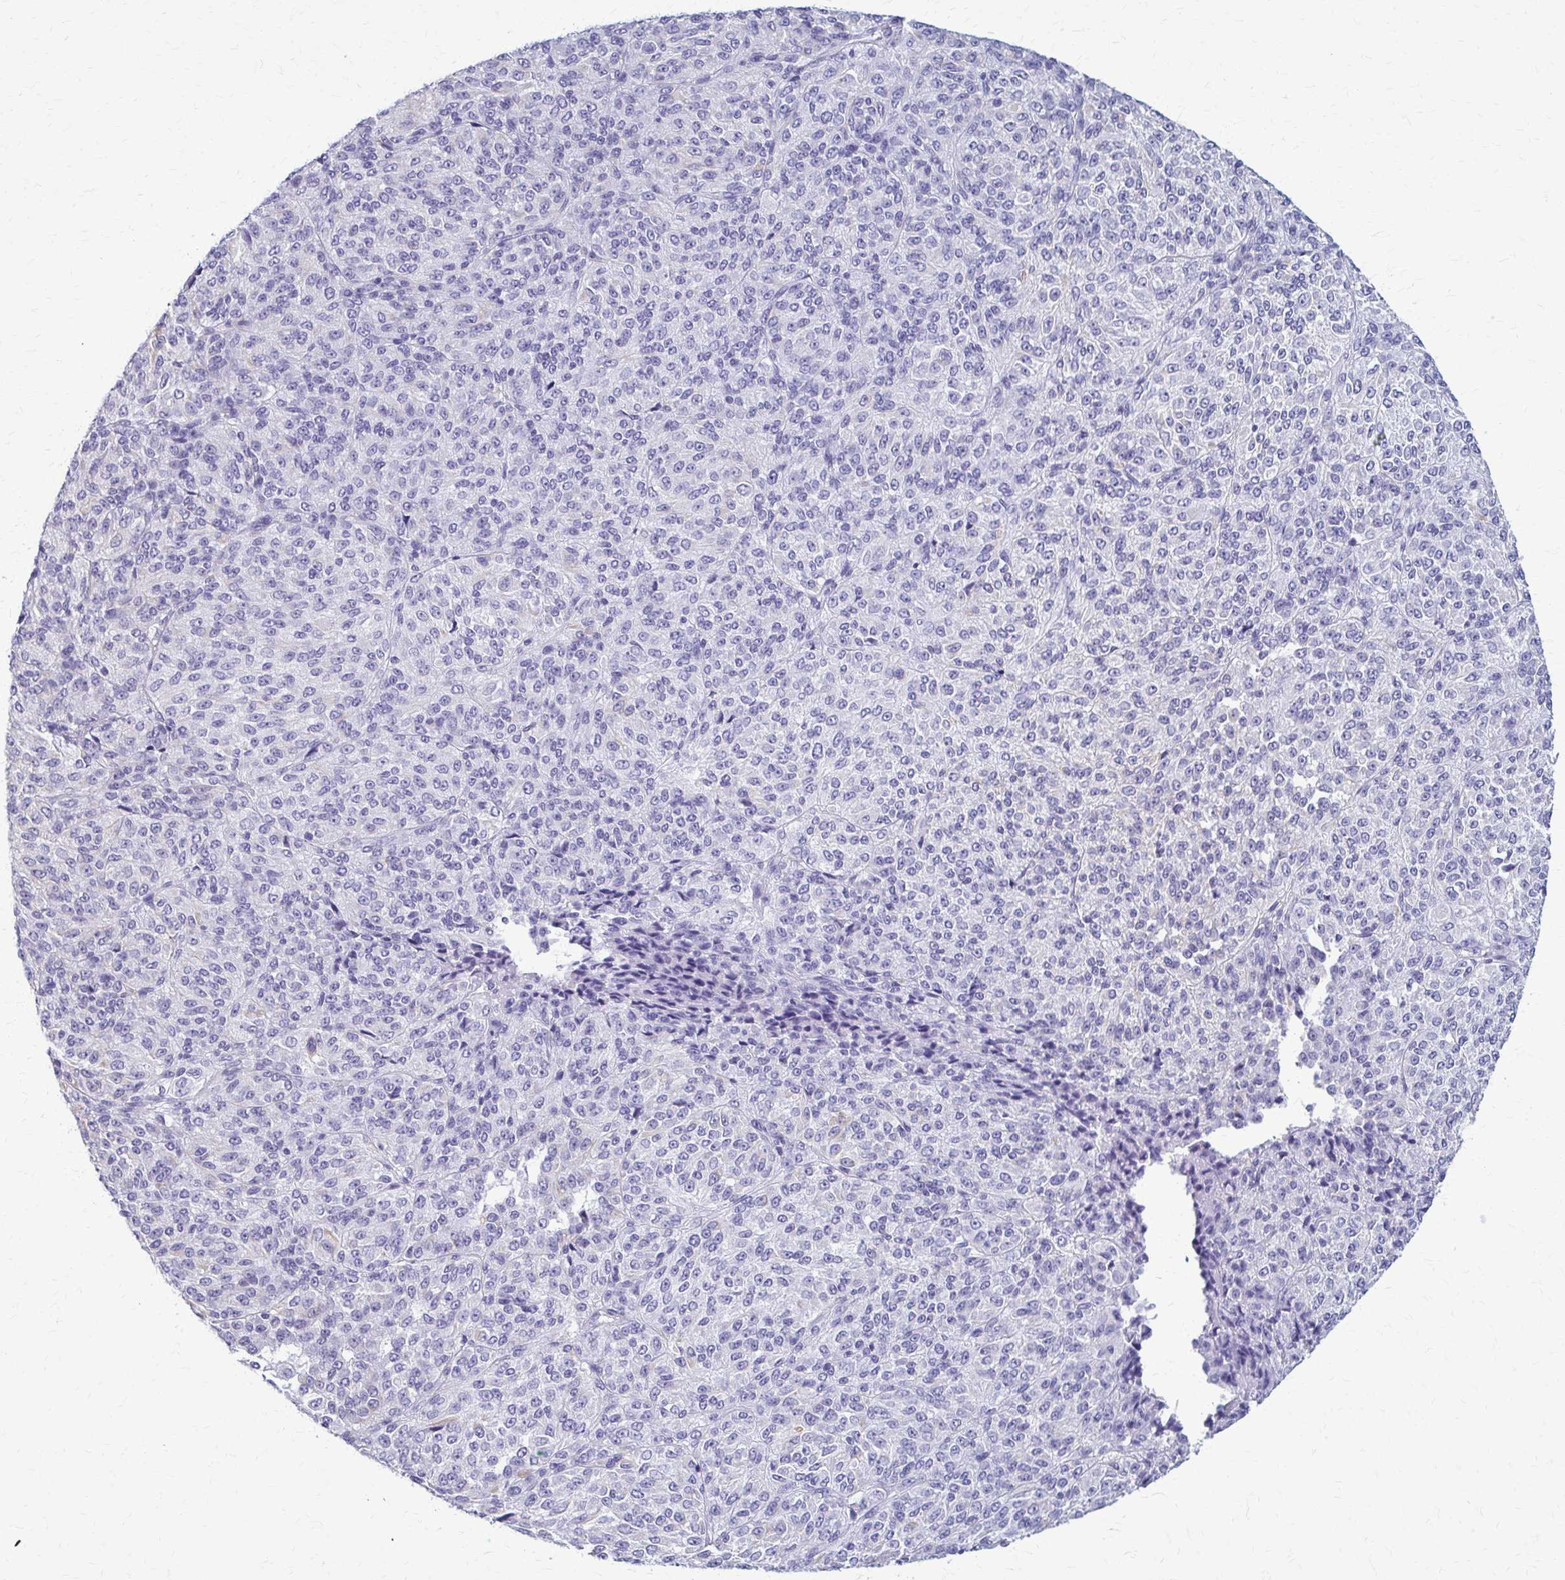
{"staining": {"intensity": "negative", "quantity": "none", "location": "none"}, "tissue": "melanoma", "cell_type": "Tumor cells", "image_type": "cancer", "snomed": [{"axis": "morphology", "description": "Malignant melanoma, Metastatic site"}, {"axis": "topography", "description": "Brain"}], "caption": "A histopathology image of malignant melanoma (metastatic site) stained for a protein reveals no brown staining in tumor cells. The staining is performed using DAB (3,3'-diaminobenzidine) brown chromogen with nuclei counter-stained in using hematoxylin.", "gene": "GFAP", "patient": {"sex": "female", "age": 56}}